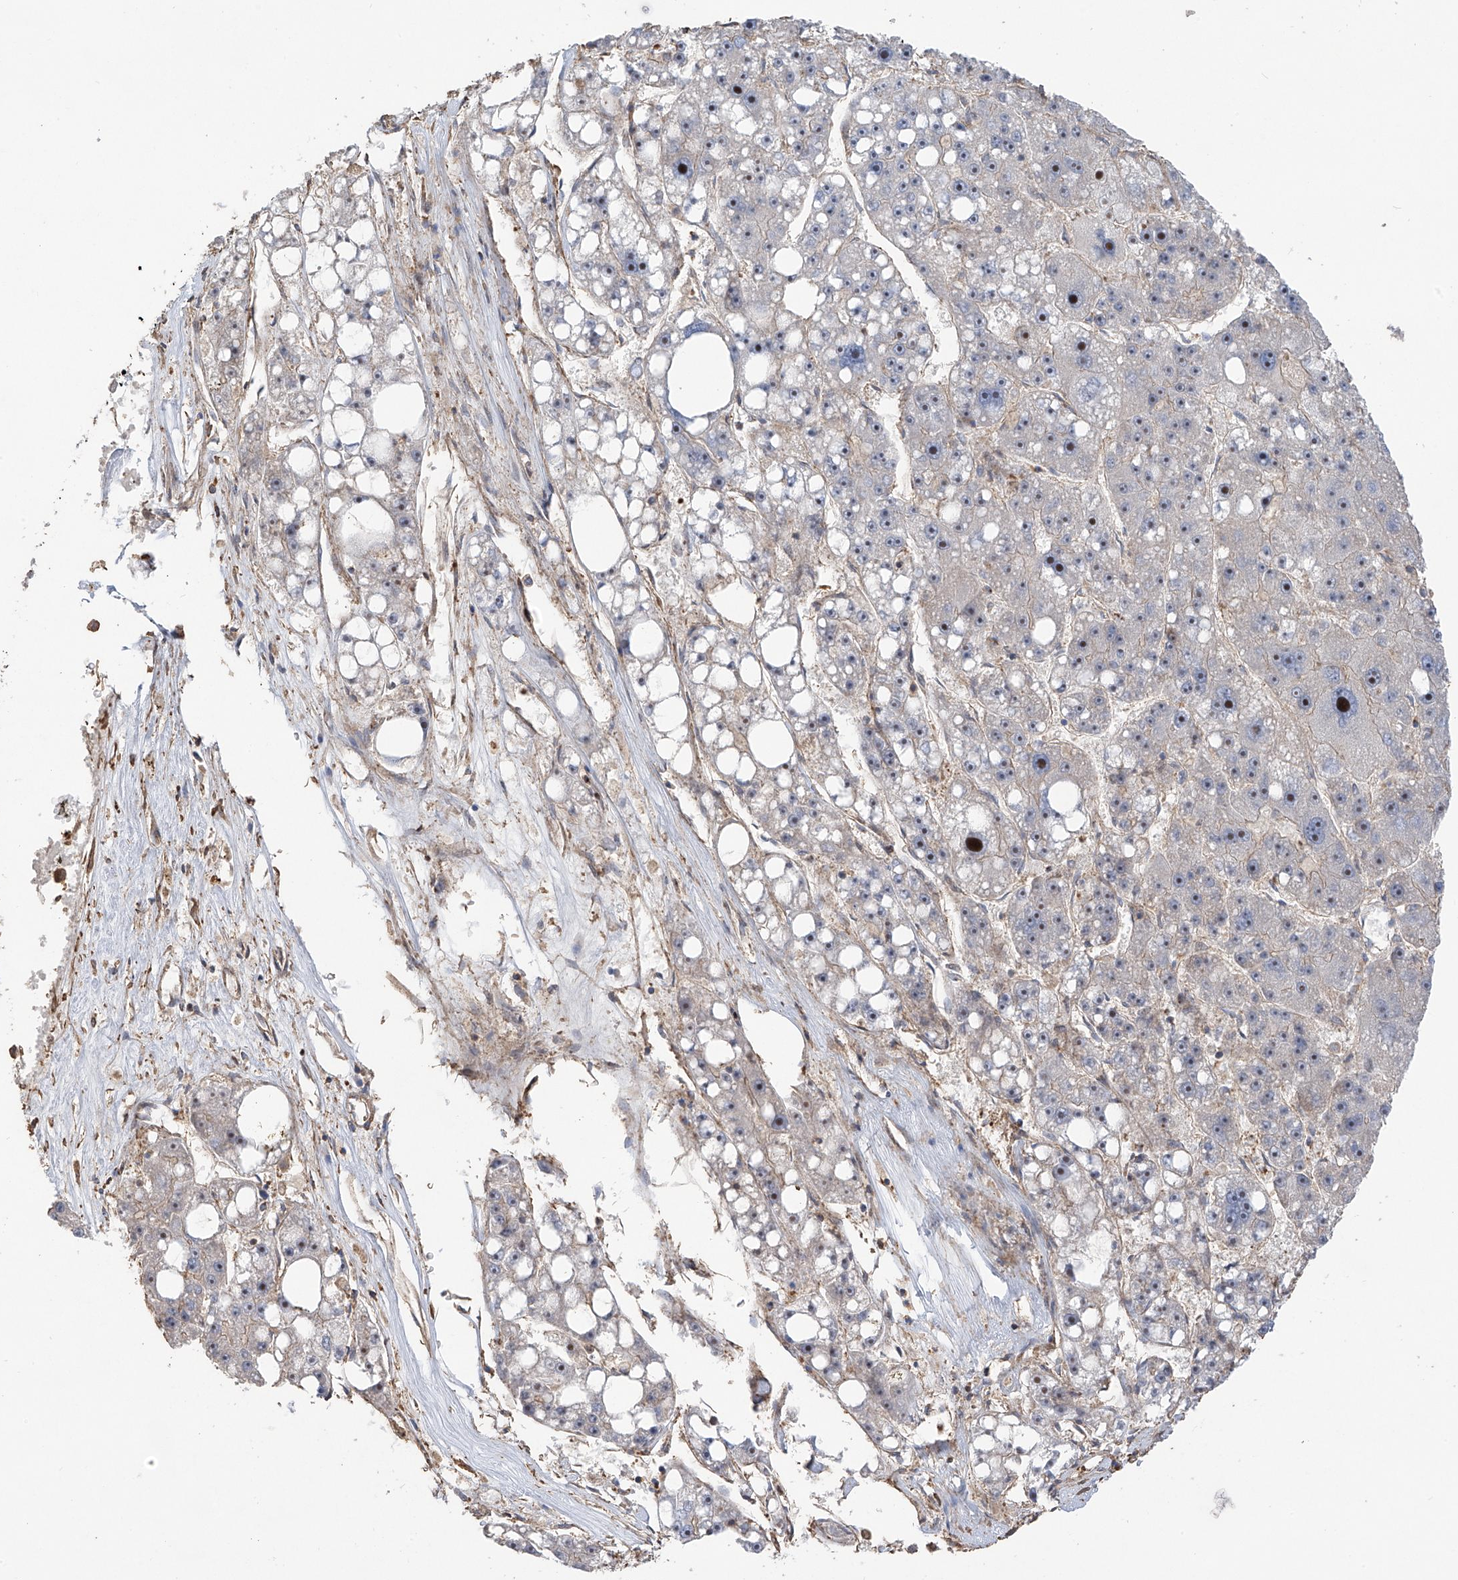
{"staining": {"intensity": "moderate", "quantity": "<25%", "location": "nuclear"}, "tissue": "liver cancer", "cell_type": "Tumor cells", "image_type": "cancer", "snomed": [{"axis": "morphology", "description": "Carcinoma, Hepatocellular, NOS"}, {"axis": "topography", "description": "Liver"}], "caption": "A brown stain highlights moderate nuclear staining of a protein in human liver cancer (hepatocellular carcinoma) tumor cells.", "gene": "SLC43A3", "patient": {"sex": "female", "age": 61}}